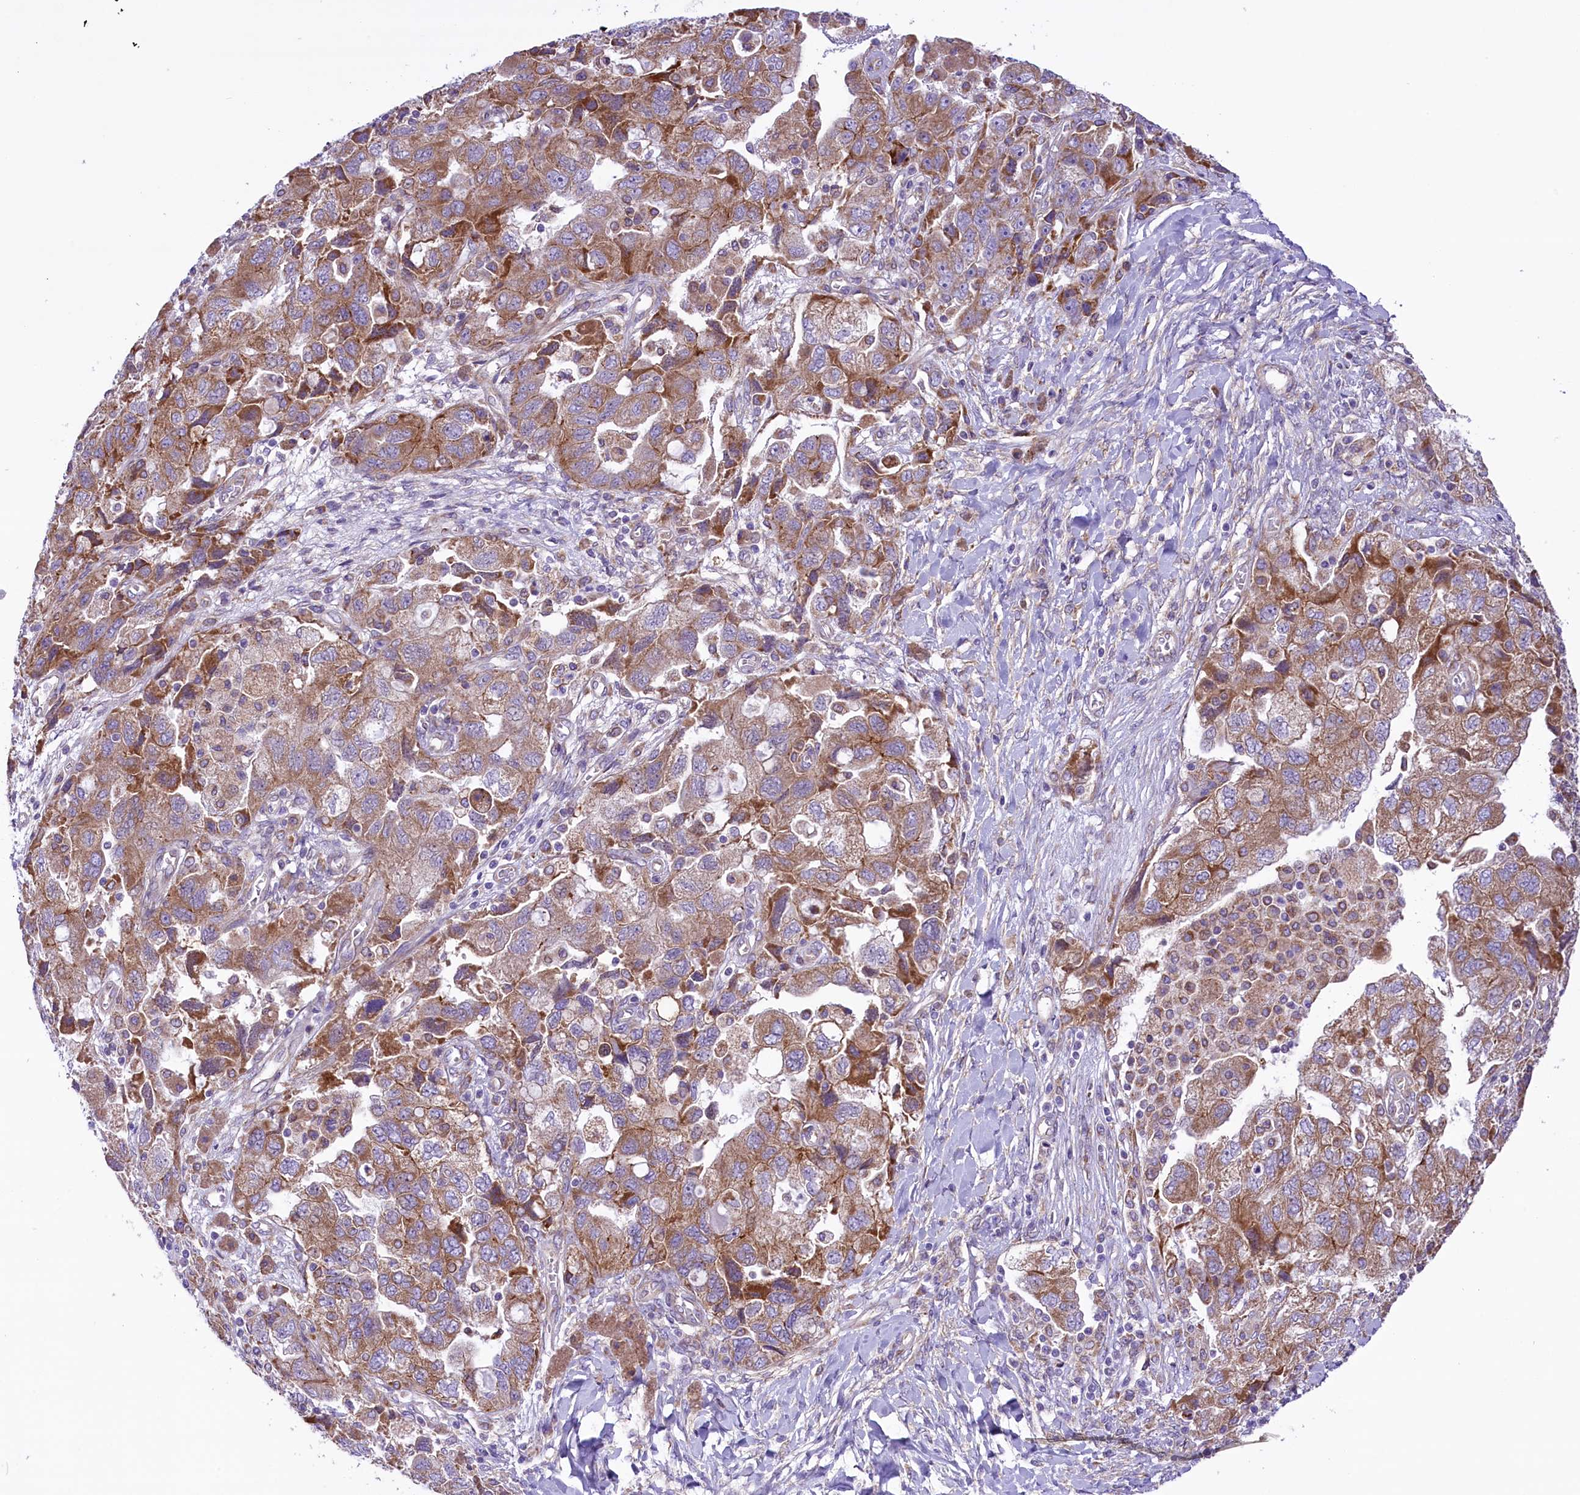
{"staining": {"intensity": "moderate", "quantity": ">75%", "location": "cytoplasmic/membranous"}, "tissue": "ovarian cancer", "cell_type": "Tumor cells", "image_type": "cancer", "snomed": [{"axis": "morphology", "description": "Carcinoma, NOS"}, {"axis": "morphology", "description": "Cystadenocarcinoma, serous, NOS"}, {"axis": "topography", "description": "Ovary"}], "caption": "A photomicrograph of carcinoma (ovarian) stained for a protein displays moderate cytoplasmic/membranous brown staining in tumor cells.", "gene": "PTPRU", "patient": {"sex": "female", "age": 69}}